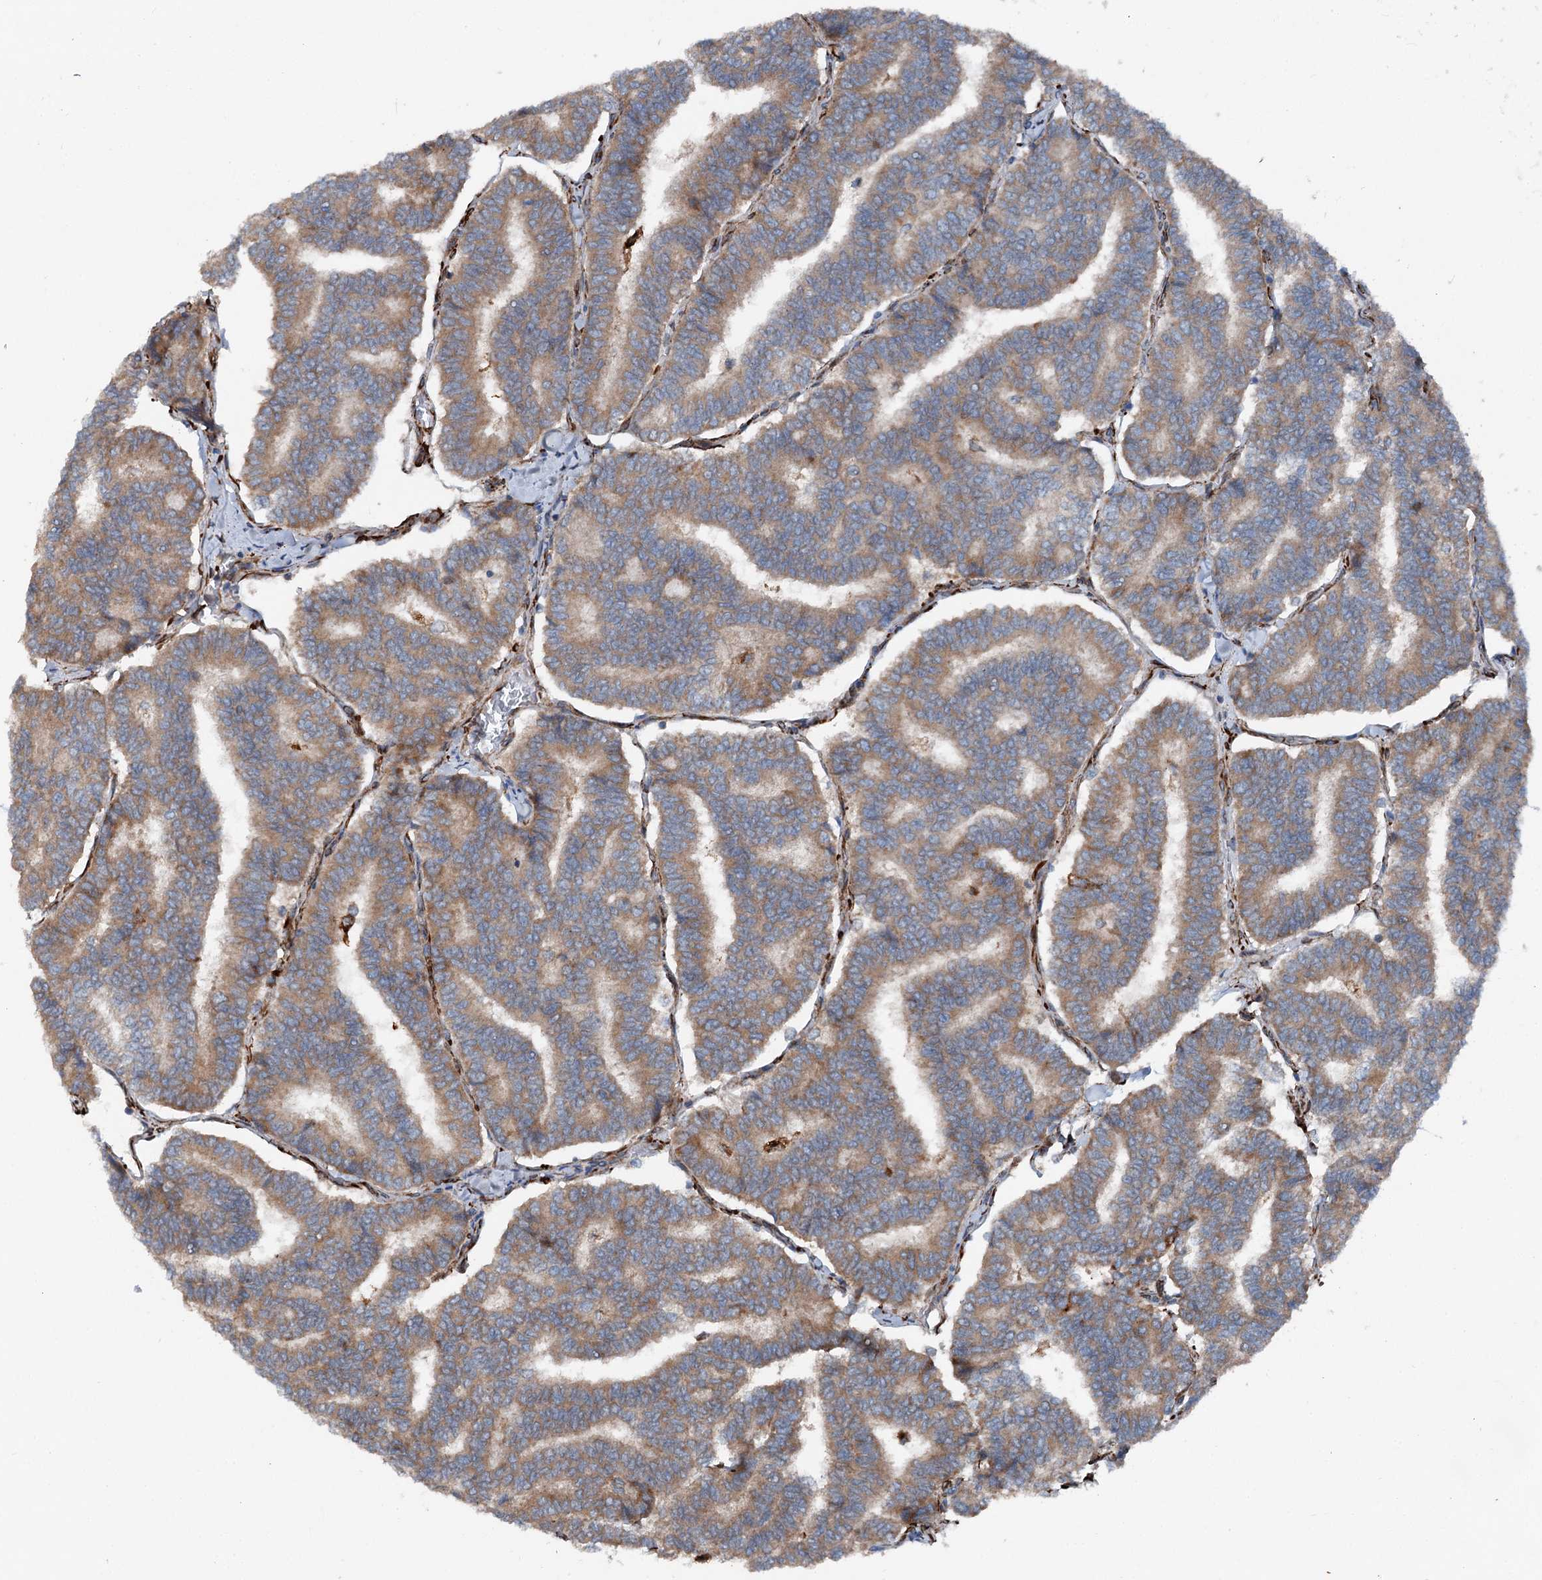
{"staining": {"intensity": "moderate", "quantity": ">75%", "location": "cytoplasmic/membranous"}, "tissue": "thyroid cancer", "cell_type": "Tumor cells", "image_type": "cancer", "snomed": [{"axis": "morphology", "description": "Papillary adenocarcinoma, NOS"}, {"axis": "topography", "description": "Thyroid gland"}], "caption": "Thyroid papillary adenocarcinoma stained for a protein exhibits moderate cytoplasmic/membranous positivity in tumor cells.", "gene": "DDIAS", "patient": {"sex": "female", "age": 35}}